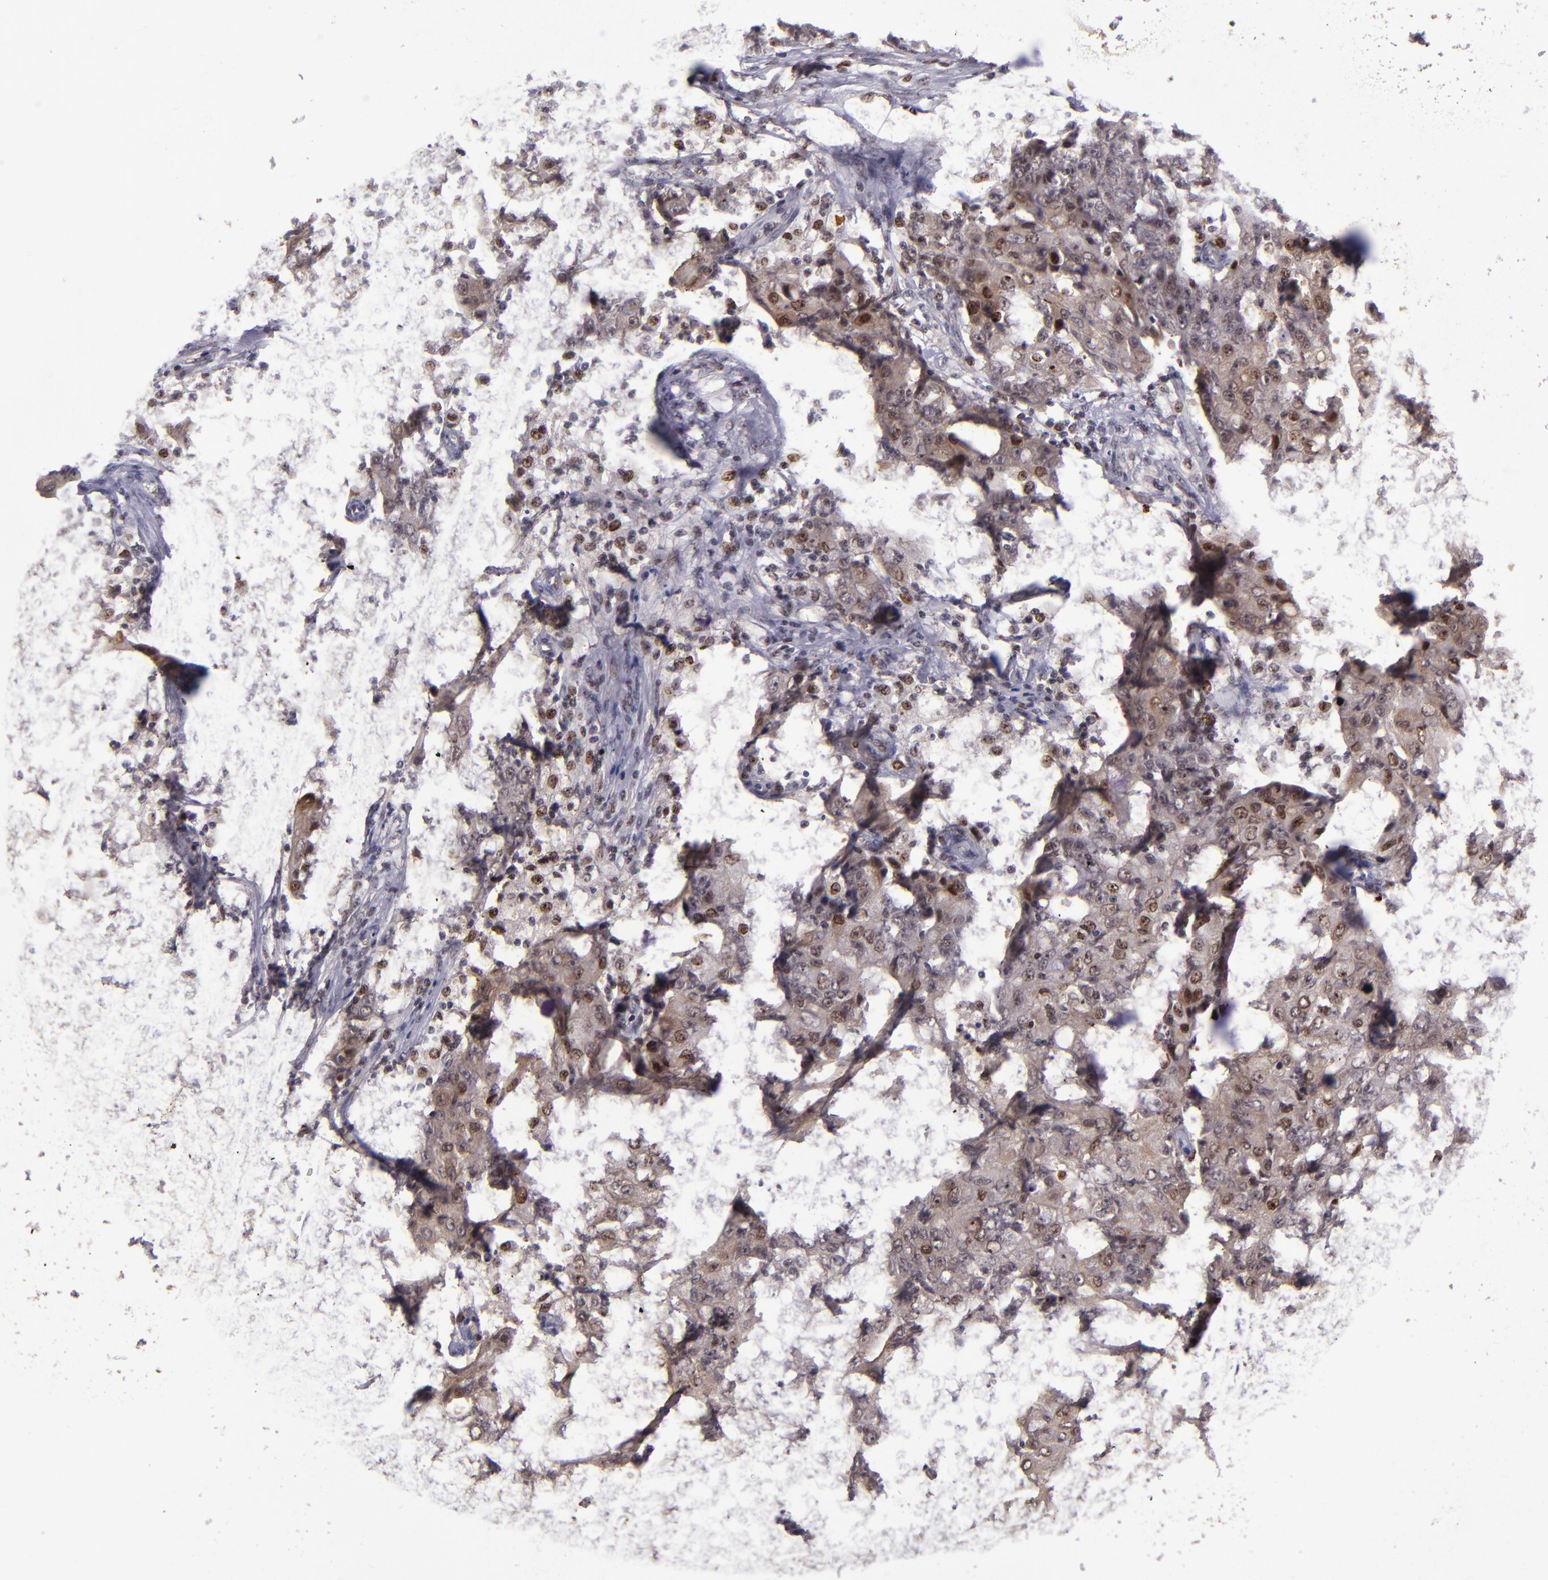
{"staining": {"intensity": "moderate", "quantity": ">75%", "location": "cytoplasmic/membranous,nuclear"}, "tissue": "ovarian cancer", "cell_type": "Tumor cells", "image_type": "cancer", "snomed": [{"axis": "morphology", "description": "Carcinoma, endometroid"}, {"axis": "topography", "description": "Ovary"}], "caption": "Moderate cytoplasmic/membranous and nuclear staining for a protein is seen in about >75% of tumor cells of endometroid carcinoma (ovarian) using immunohistochemistry.", "gene": "PCNX4", "patient": {"sex": "female", "age": 42}}